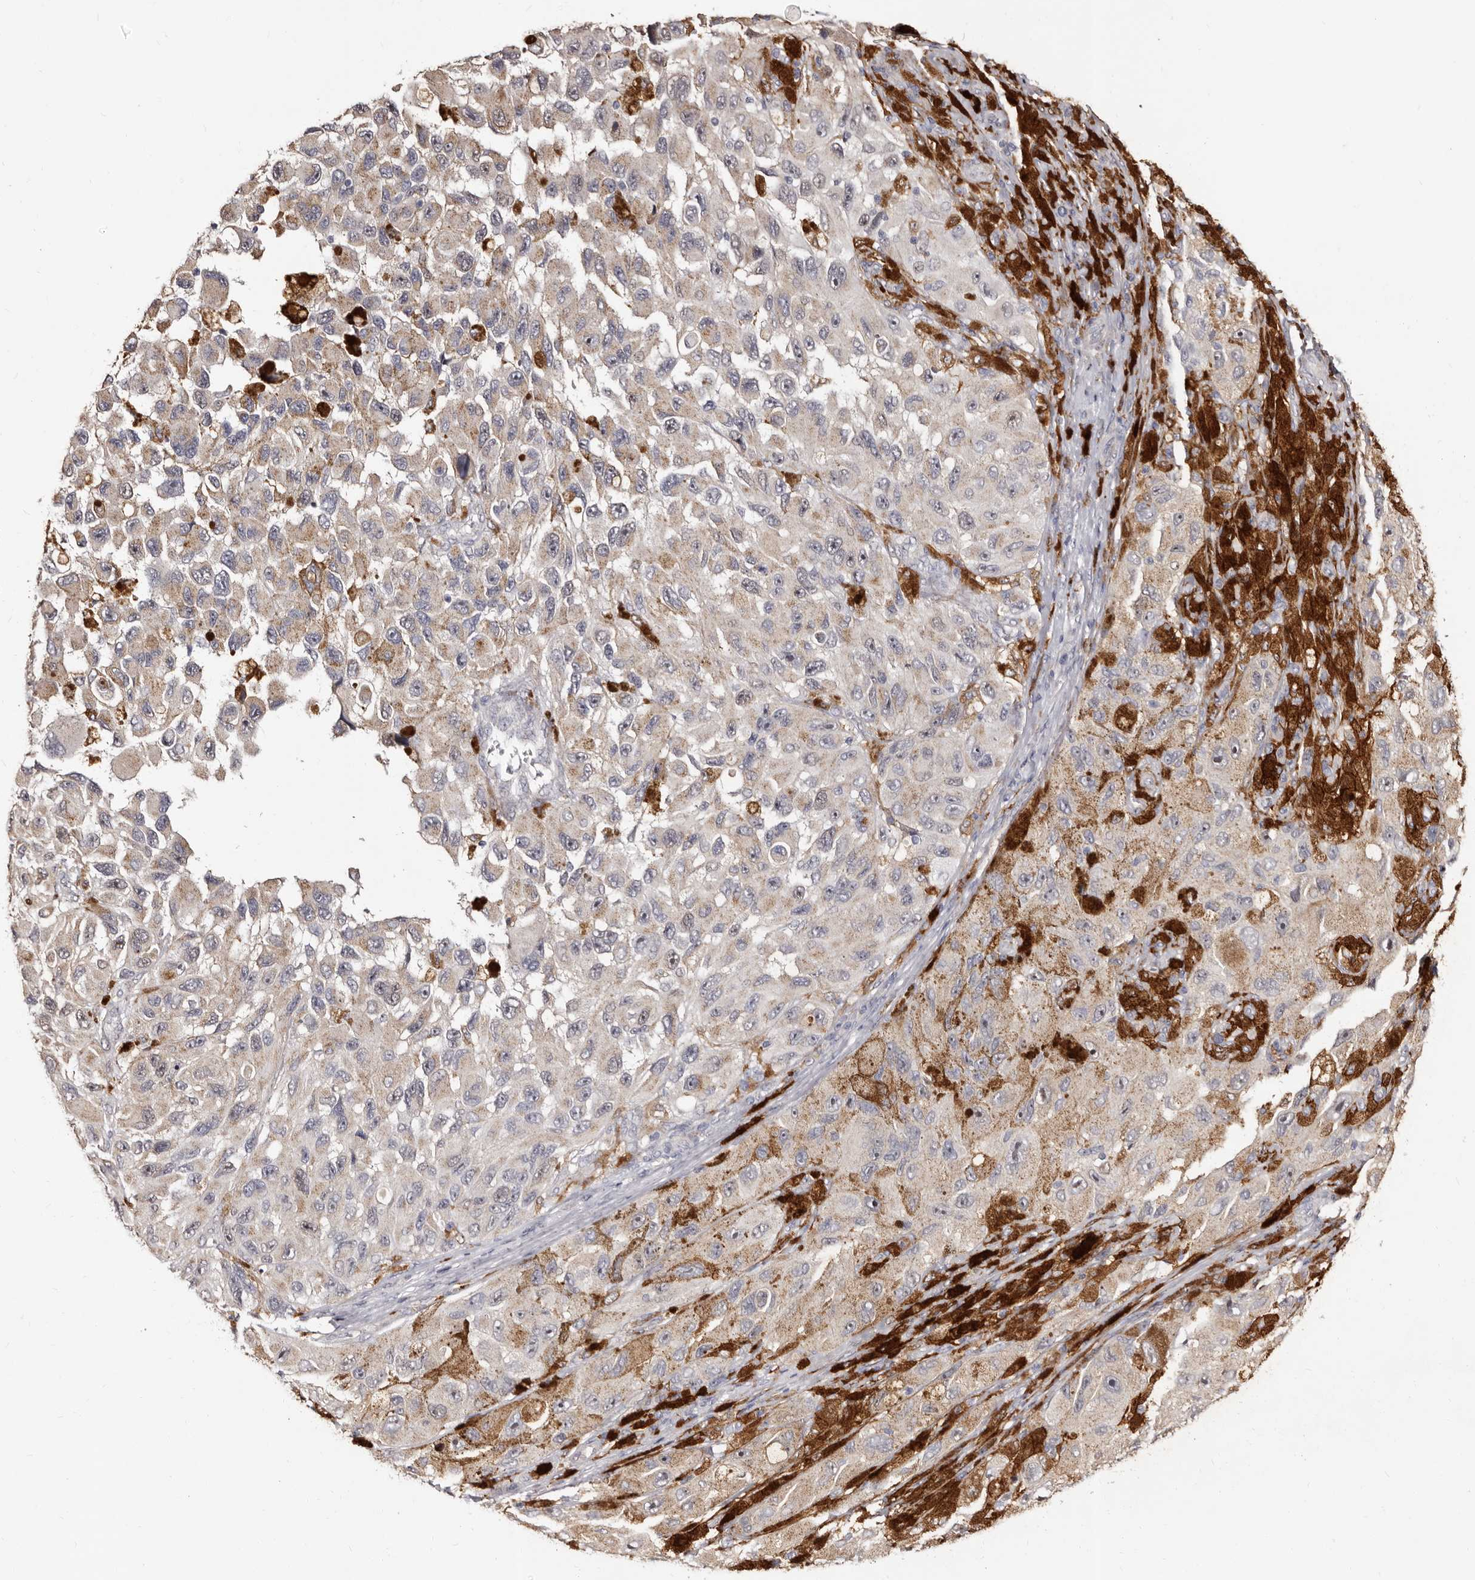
{"staining": {"intensity": "negative", "quantity": "none", "location": "none"}, "tissue": "melanoma", "cell_type": "Tumor cells", "image_type": "cancer", "snomed": [{"axis": "morphology", "description": "Malignant melanoma, NOS"}, {"axis": "topography", "description": "Skin"}], "caption": "Immunohistochemistry (IHC) of melanoma shows no expression in tumor cells. (DAB immunohistochemistry, high magnification).", "gene": "PTAFR", "patient": {"sex": "female", "age": 73}}